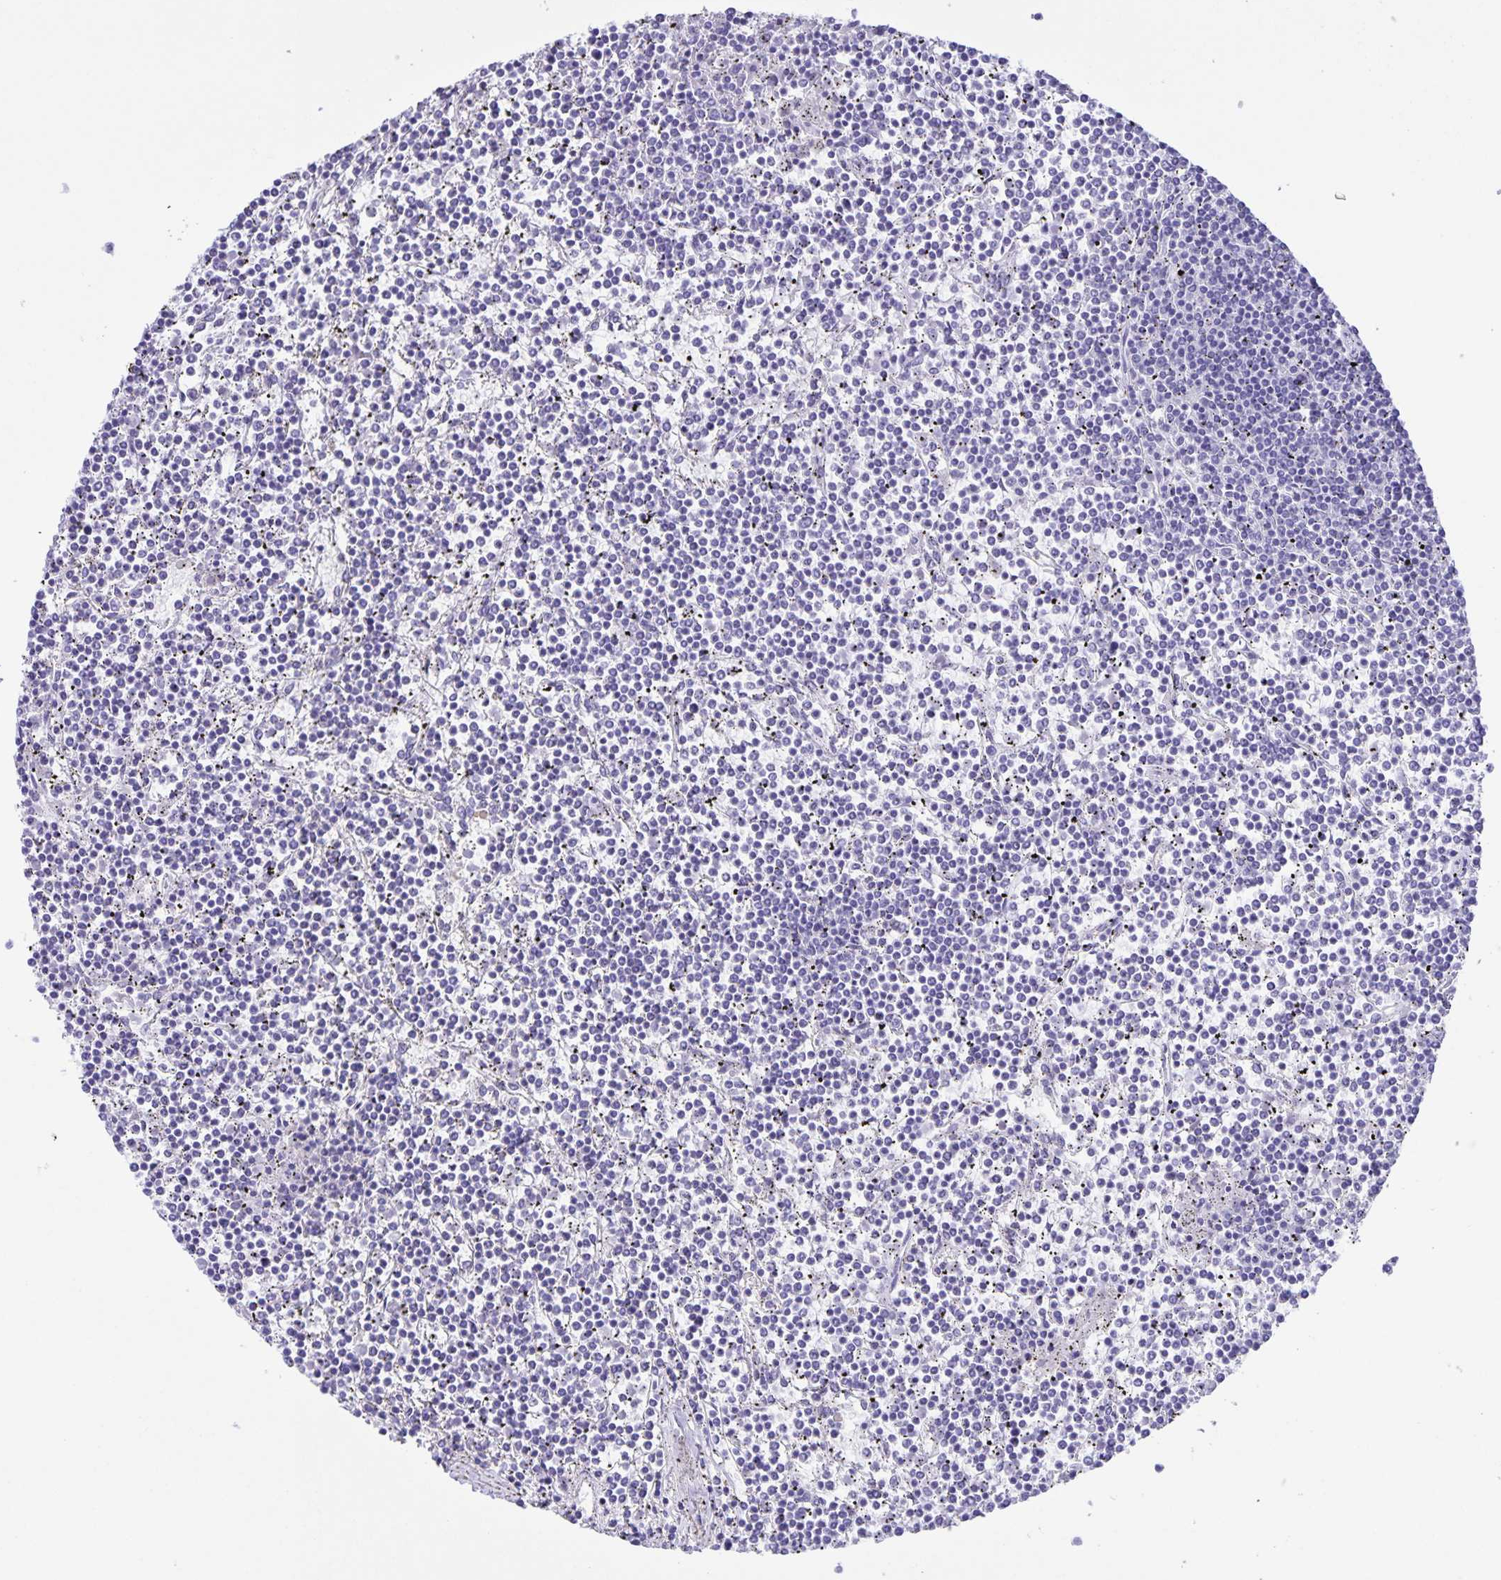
{"staining": {"intensity": "negative", "quantity": "none", "location": "none"}, "tissue": "lymphoma", "cell_type": "Tumor cells", "image_type": "cancer", "snomed": [{"axis": "morphology", "description": "Malignant lymphoma, non-Hodgkin's type, Low grade"}, {"axis": "topography", "description": "Spleen"}], "caption": "Immunohistochemistry histopathology image of neoplastic tissue: lymphoma stained with DAB (3,3'-diaminobenzidine) shows no significant protein staining in tumor cells.", "gene": "CAPSL", "patient": {"sex": "female", "age": 19}}